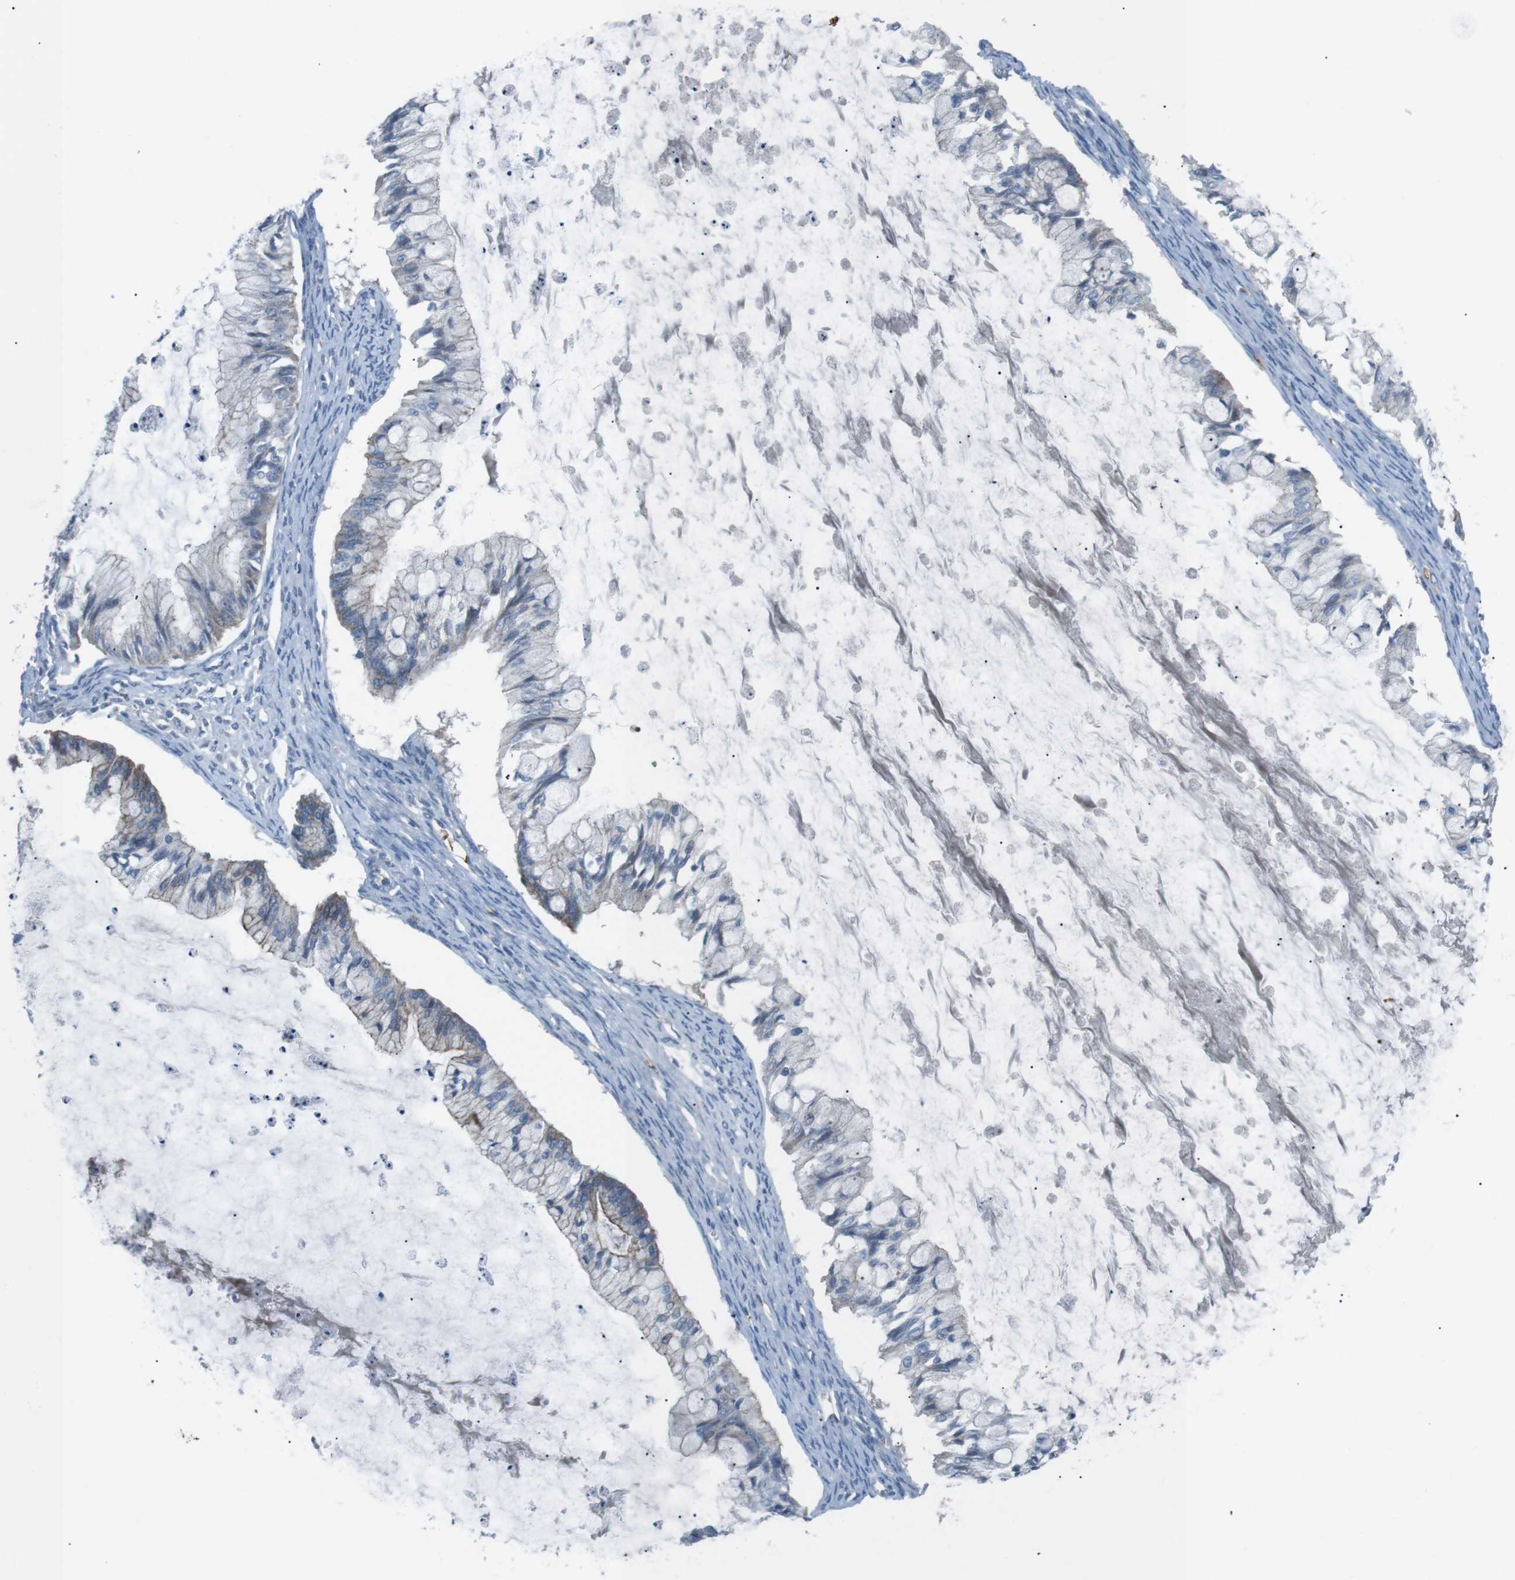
{"staining": {"intensity": "weak", "quantity": "<25%", "location": "cytoplasmic/membranous"}, "tissue": "ovarian cancer", "cell_type": "Tumor cells", "image_type": "cancer", "snomed": [{"axis": "morphology", "description": "Cystadenocarcinoma, mucinous, NOS"}, {"axis": "topography", "description": "Ovary"}], "caption": "A high-resolution image shows IHC staining of ovarian cancer, which demonstrates no significant staining in tumor cells. (Stains: DAB IHC with hematoxylin counter stain, Microscopy: brightfield microscopy at high magnification).", "gene": "SPTA1", "patient": {"sex": "female", "age": 57}}